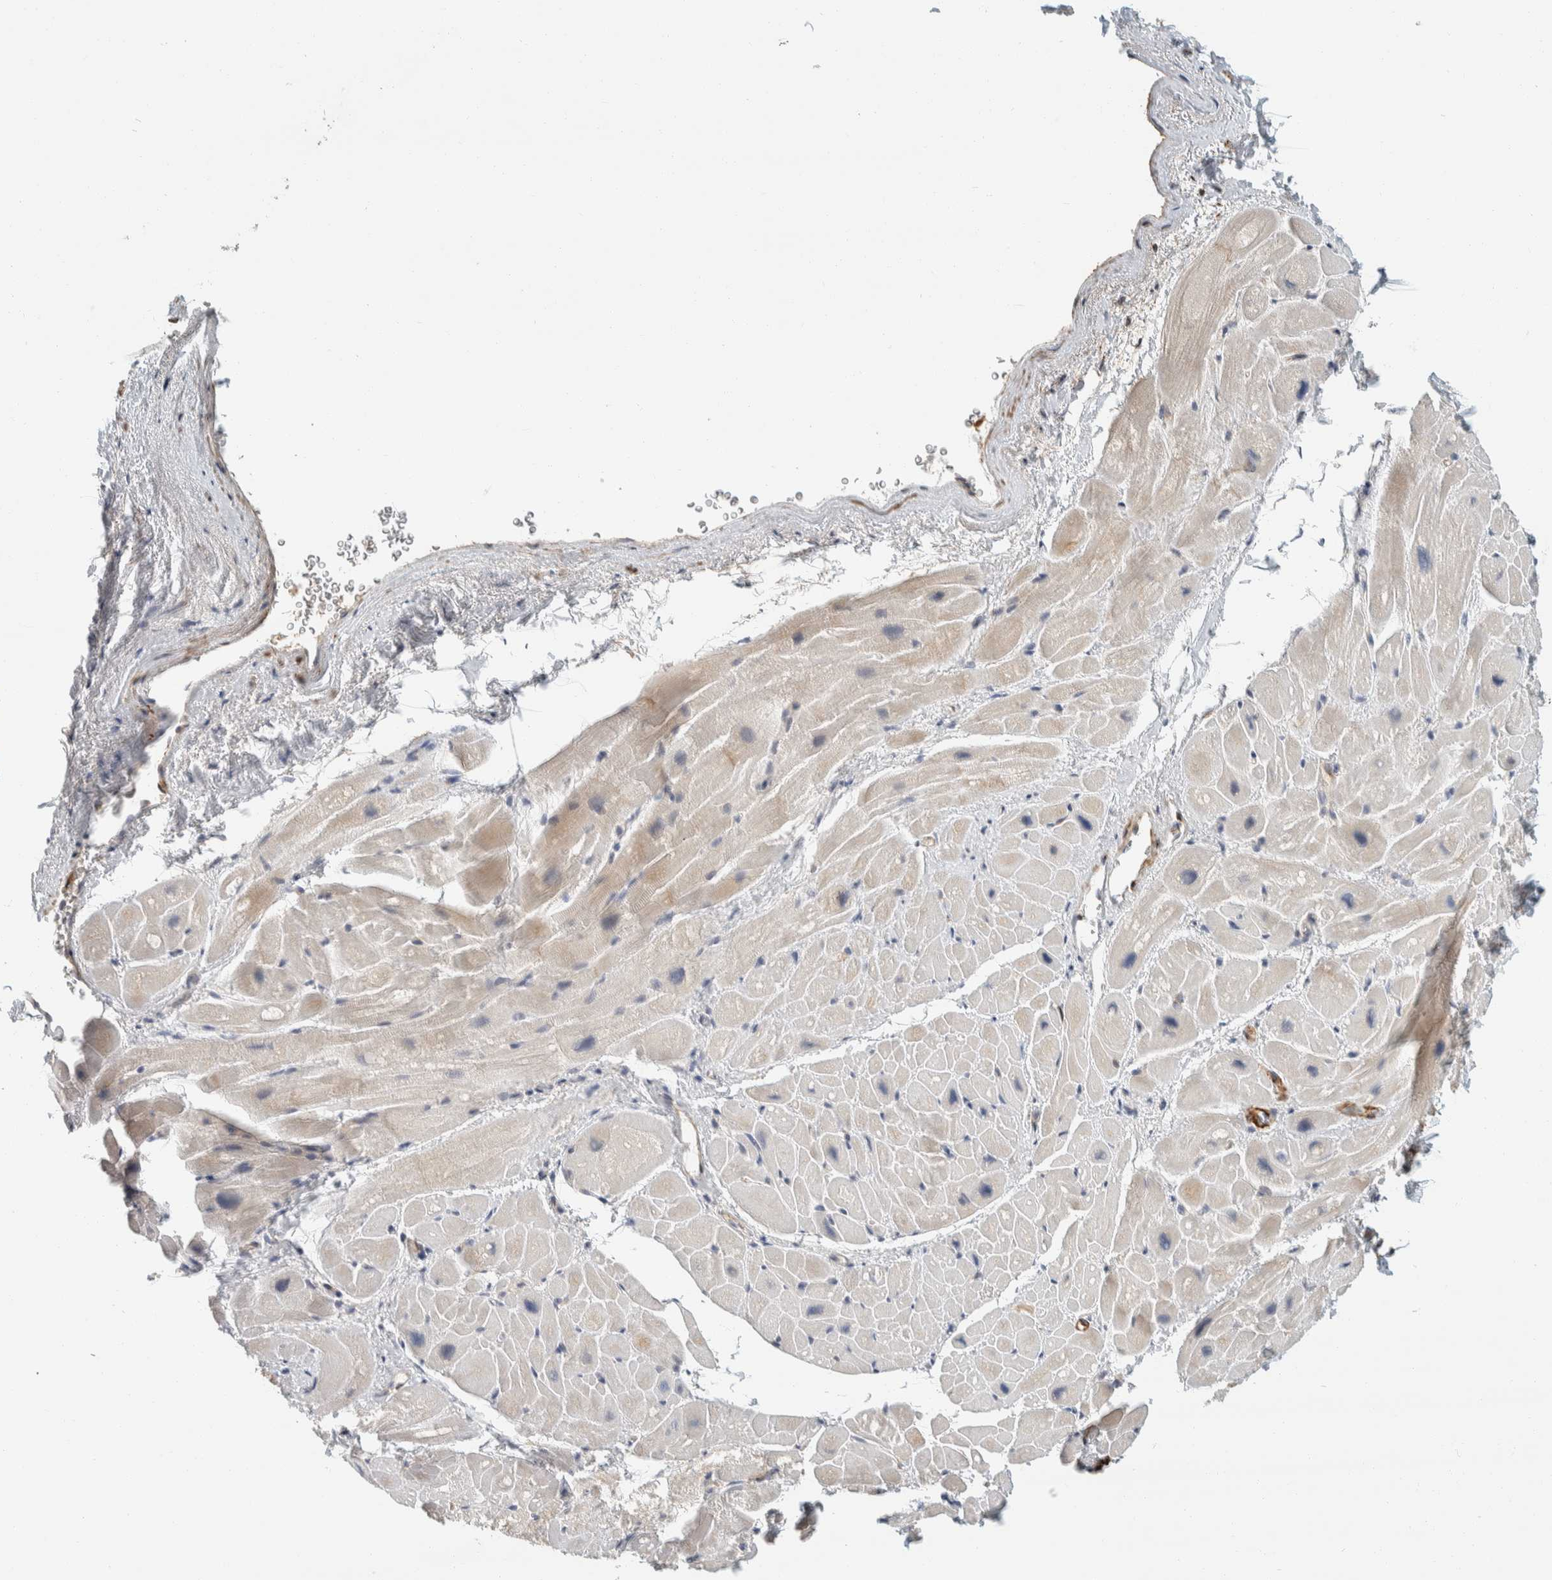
{"staining": {"intensity": "weak", "quantity": "<25%", "location": "cytoplasmic/membranous"}, "tissue": "heart muscle", "cell_type": "Cardiomyocytes", "image_type": "normal", "snomed": [{"axis": "morphology", "description": "Normal tissue, NOS"}, {"axis": "topography", "description": "Heart"}], "caption": "This is an immunohistochemistry (IHC) micrograph of benign heart muscle. There is no staining in cardiomyocytes.", "gene": "CDR2", "patient": {"sex": "female", "age": 54}}